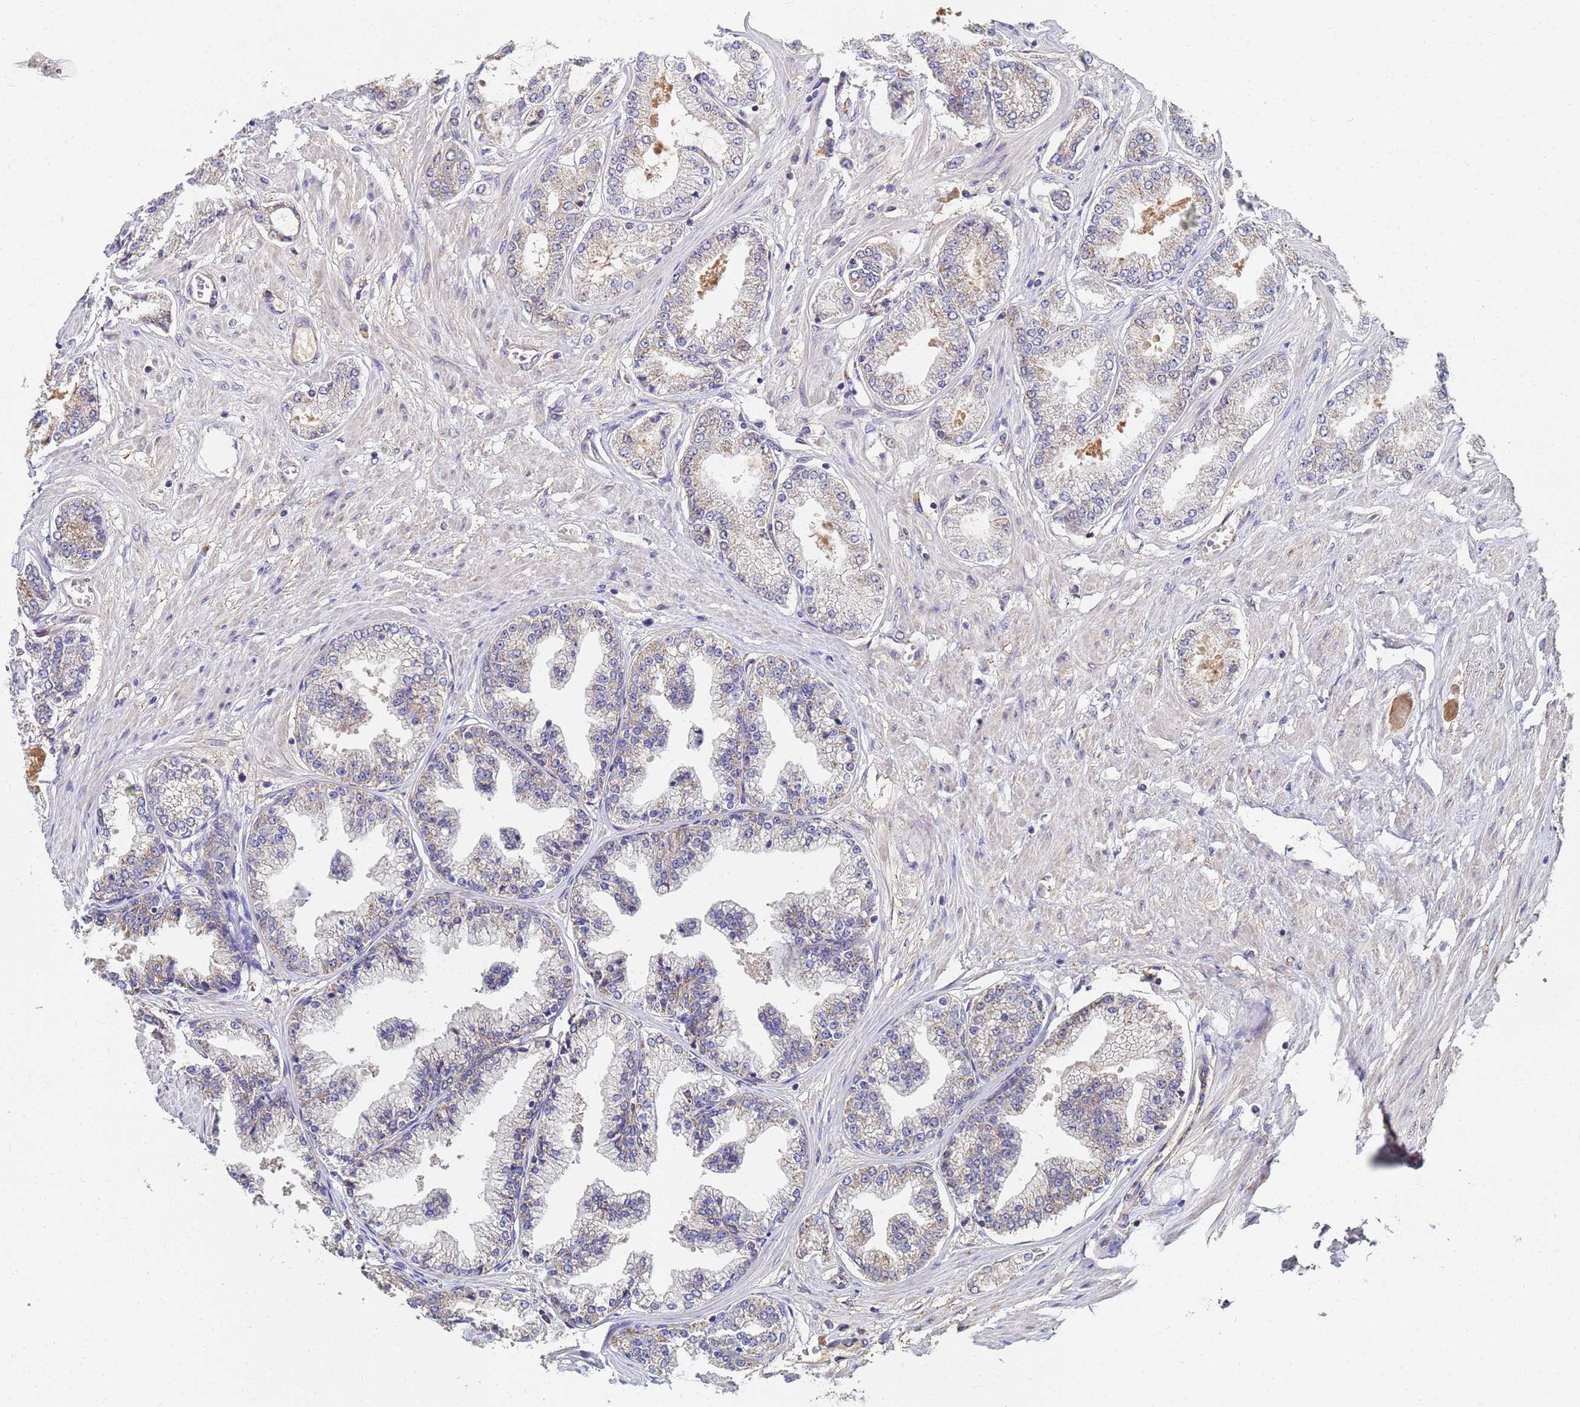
{"staining": {"intensity": "weak", "quantity": "25%-75%", "location": "cytoplasmic/membranous"}, "tissue": "prostate cancer", "cell_type": "Tumor cells", "image_type": "cancer", "snomed": [{"axis": "morphology", "description": "Adenocarcinoma, Low grade"}, {"axis": "topography", "description": "Prostate"}], "caption": "The image shows staining of low-grade adenocarcinoma (prostate), revealing weak cytoplasmic/membranous protein staining (brown color) within tumor cells.", "gene": "C5orf34", "patient": {"sex": "male", "age": 63}}